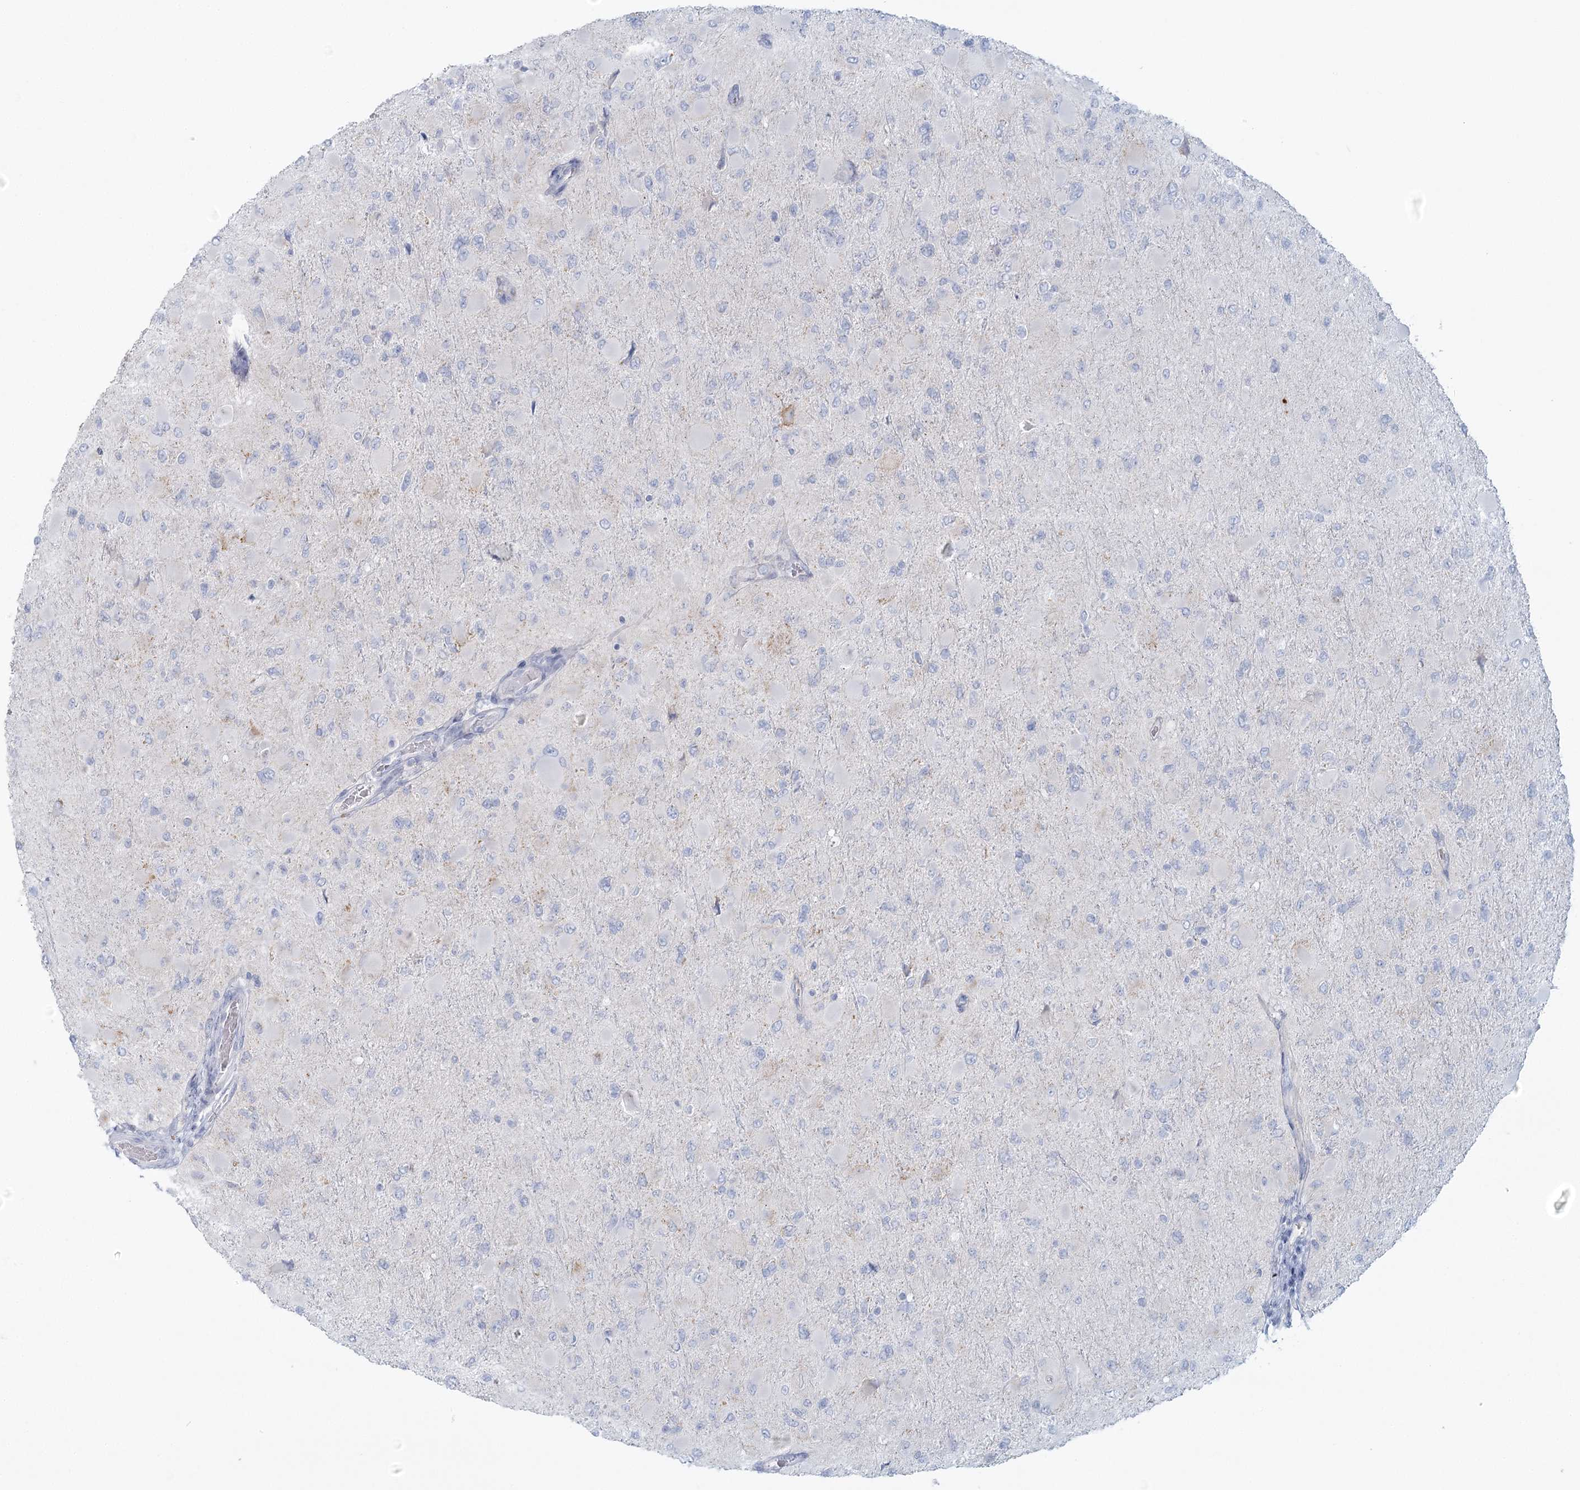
{"staining": {"intensity": "negative", "quantity": "none", "location": "none"}, "tissue": "glioma", "cell_type": "Tumor cells", "image_type": "cancer", "snomed": [{"axis": "morphology", "description": "Glioma, malignant, High grade"}, {"axis": "topography", "description": "Cerebral cortex"}], "caption": "A histopathology image of malignant high-grade glioma stained for a protein shows no brown staining in tumor cells. (Brightfield microscopy of DAB IHC at high magnification).", "gene": "BPHL", "patient": {"sex": "female", "age": 36}}